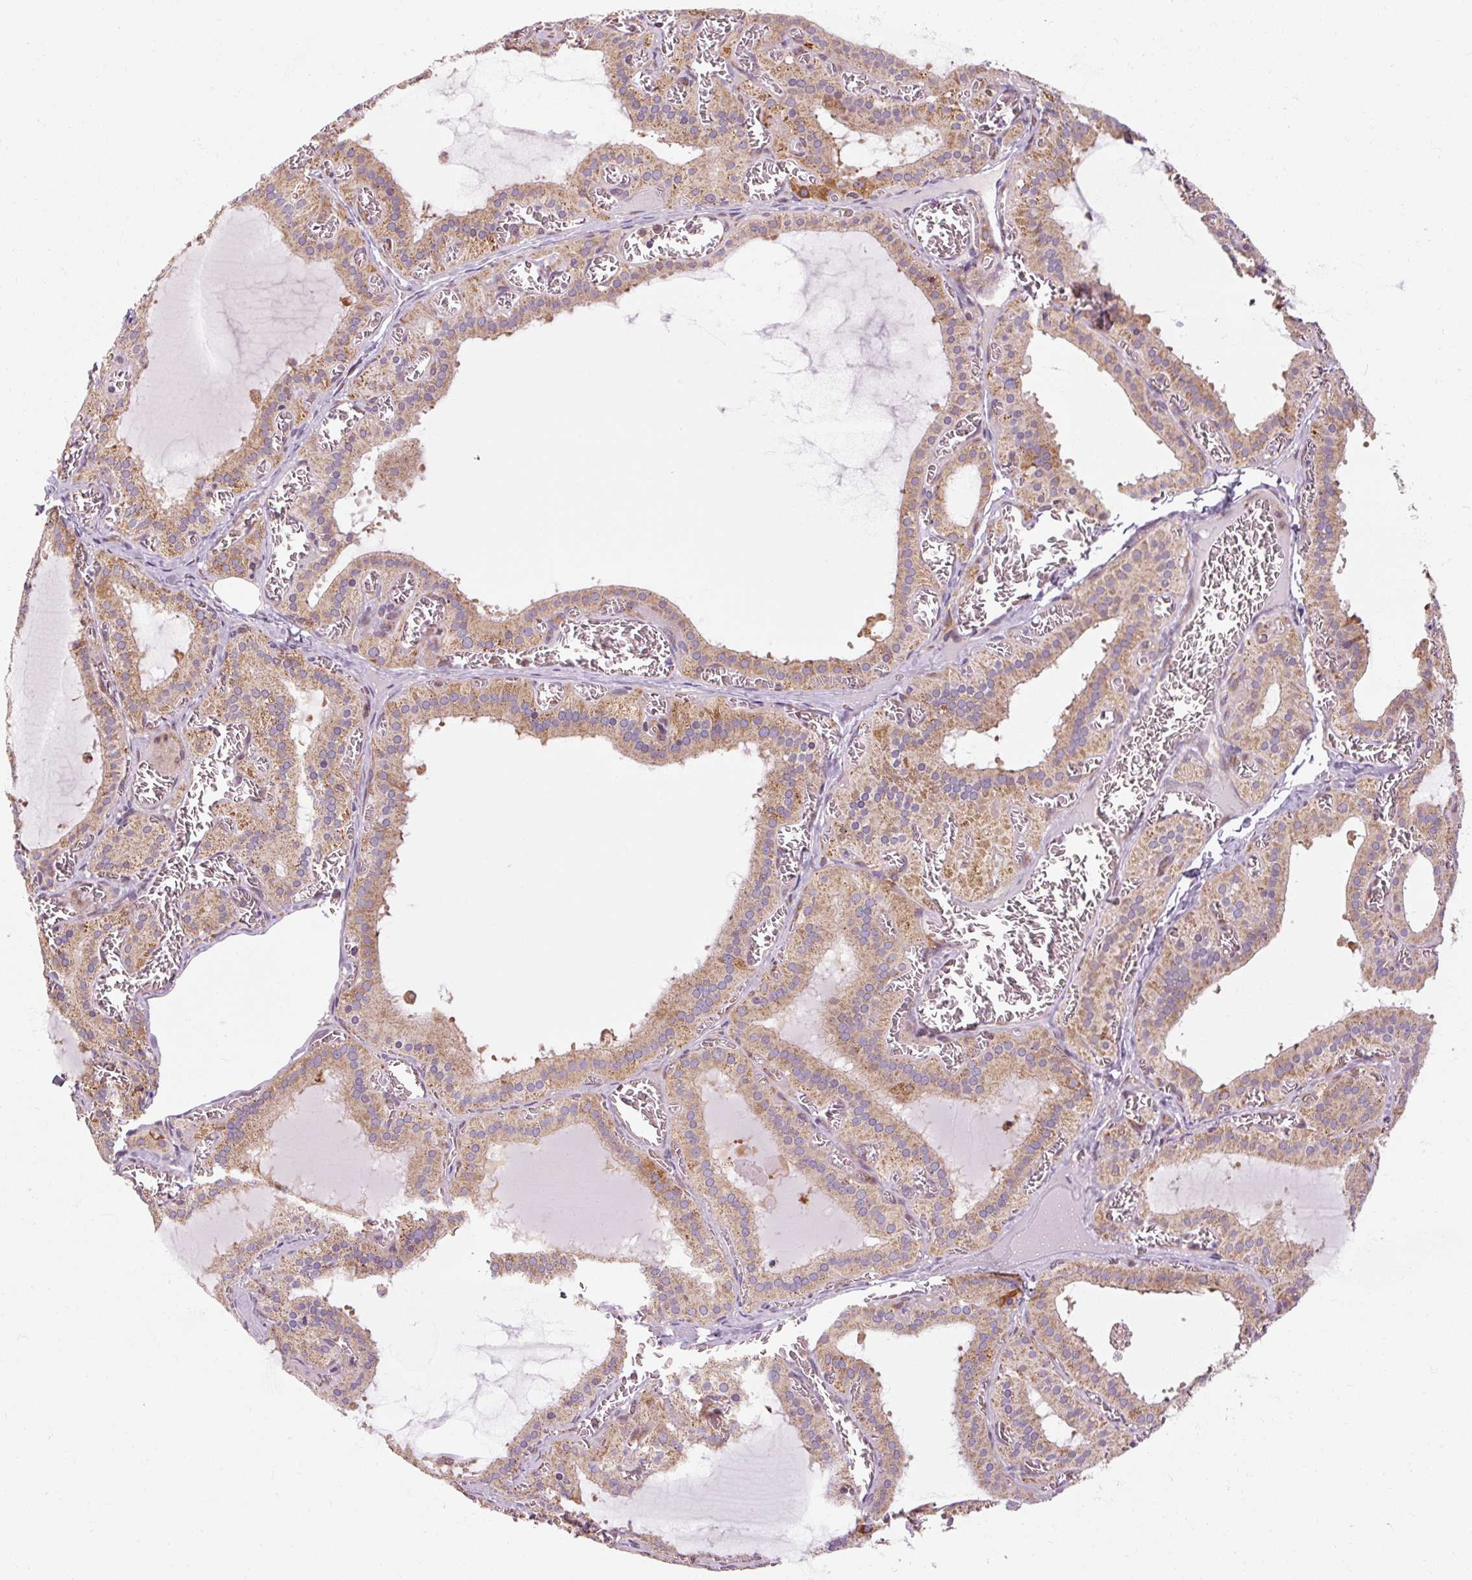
{"staining": {"intensity": "moderate", "quantity": ">75%", "location": "cytoplasmic/membranous"}, "tissue": "thyroid gland", "cell_type": "Glandular cells", "image_type": "normal", "snomed": [{"axis": "morphology", "description": "Normal tissue, NOS"}, {"axis": "topography", "description": "Thyroid gland"}], "caption": "Immunohistochemistry (IHC) photomicrograph of benign thyroid gland: human thyroid gland stained using immunohistochemistry exhibits medium levels of moderate protein expression localized specifically in the cytoplasmic/membranous of glandular cells, appearing as a cytoplasmic/membranous brown color.", "gene": "PRSS48", "patient": {"sex": "female", "age": 30}}